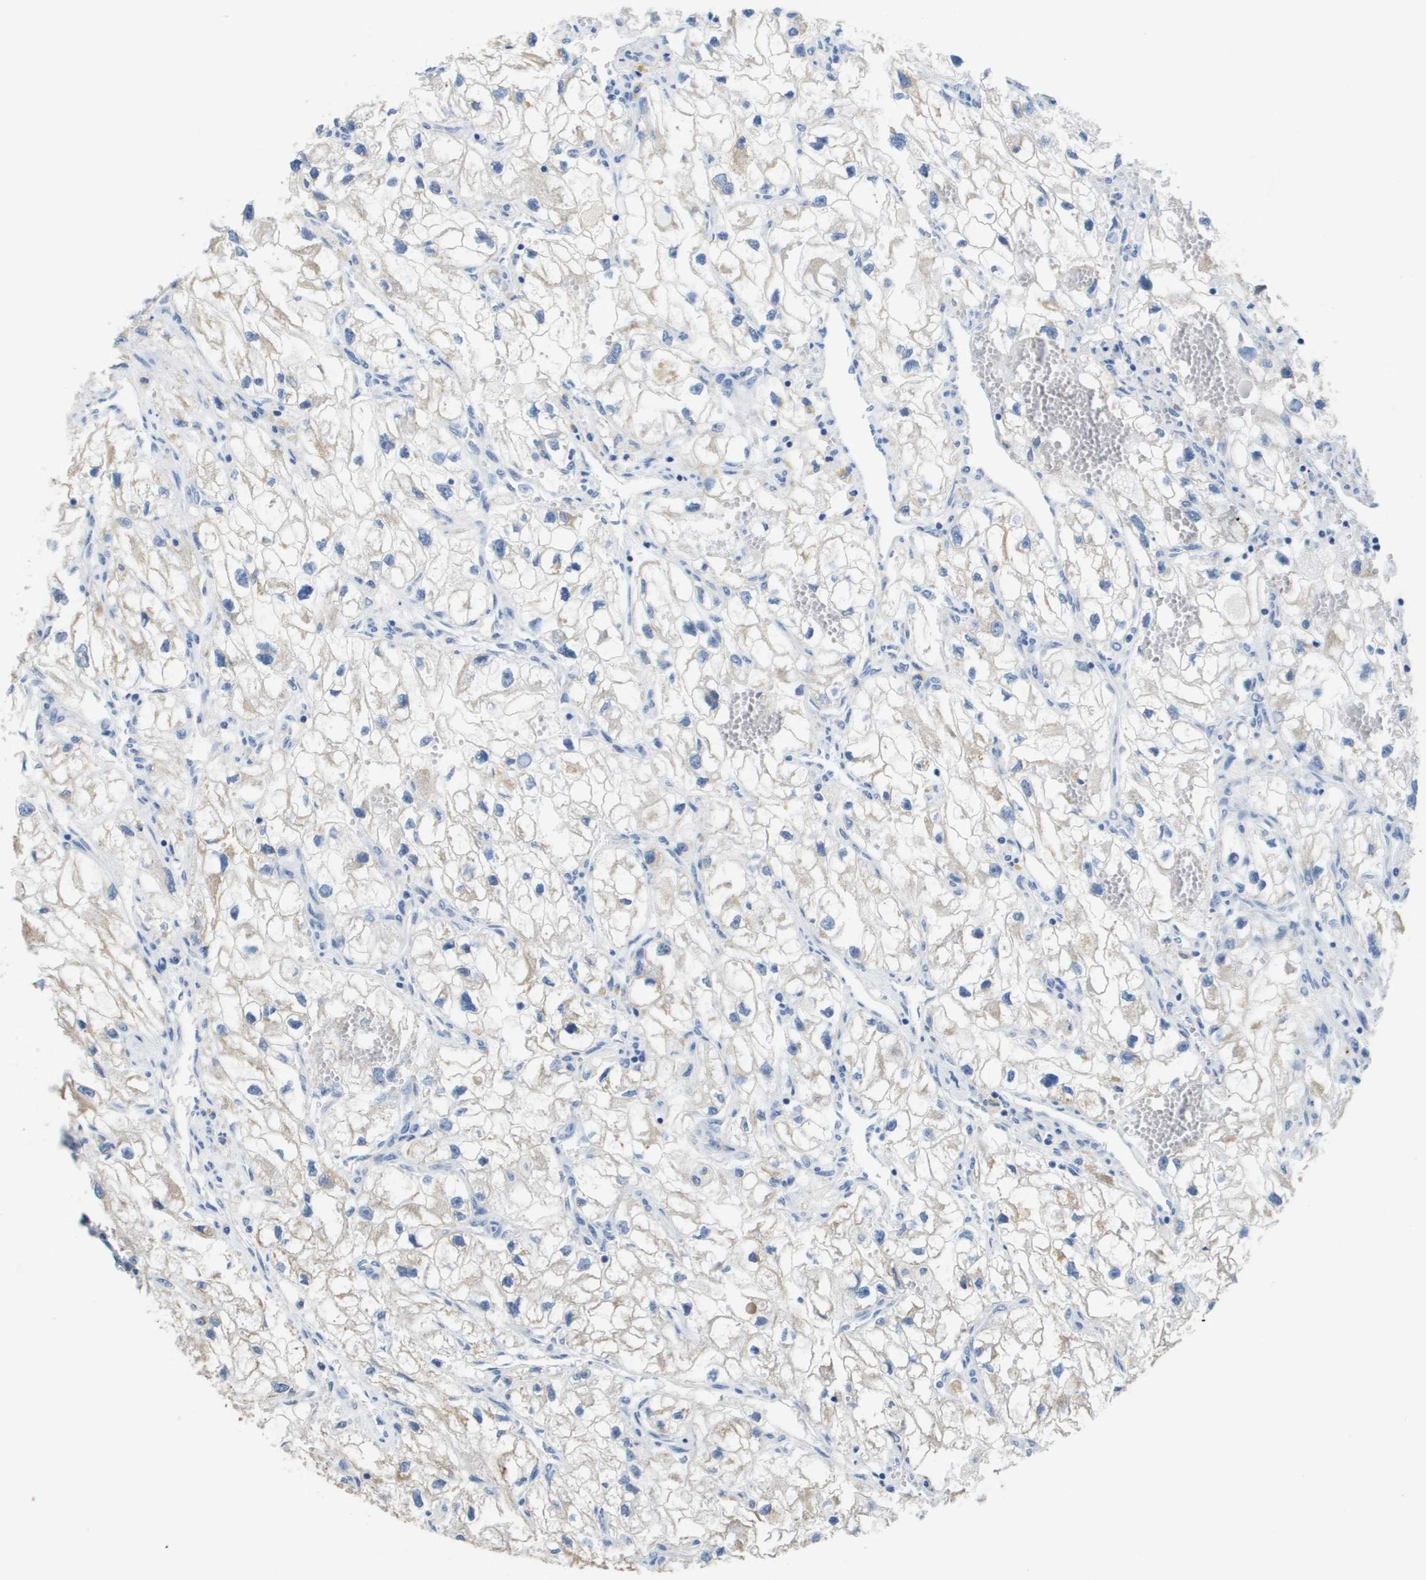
{"staining": {"intensity": "weak", "quantity": "<25%", "location": "cytoplasmic/membranous"}, "tissue": "renal cancer", "cell_type": "Tumor cells", "image_type": "cancer", "snomed": [{"axis": "morphology", "description": "Adenocarcinoma, NOS"}, {"axis": "topography", "description": "Kidney"}], "caption": "Tumor cells show no significant protein expression in renal cancer (adenocarcinoma). (DAB immunohistochemistry (IHC) visualized using brightfield microscopy, high magnification).", "gene": "MT3", "patient": {"sex": "female", "age": 70}}